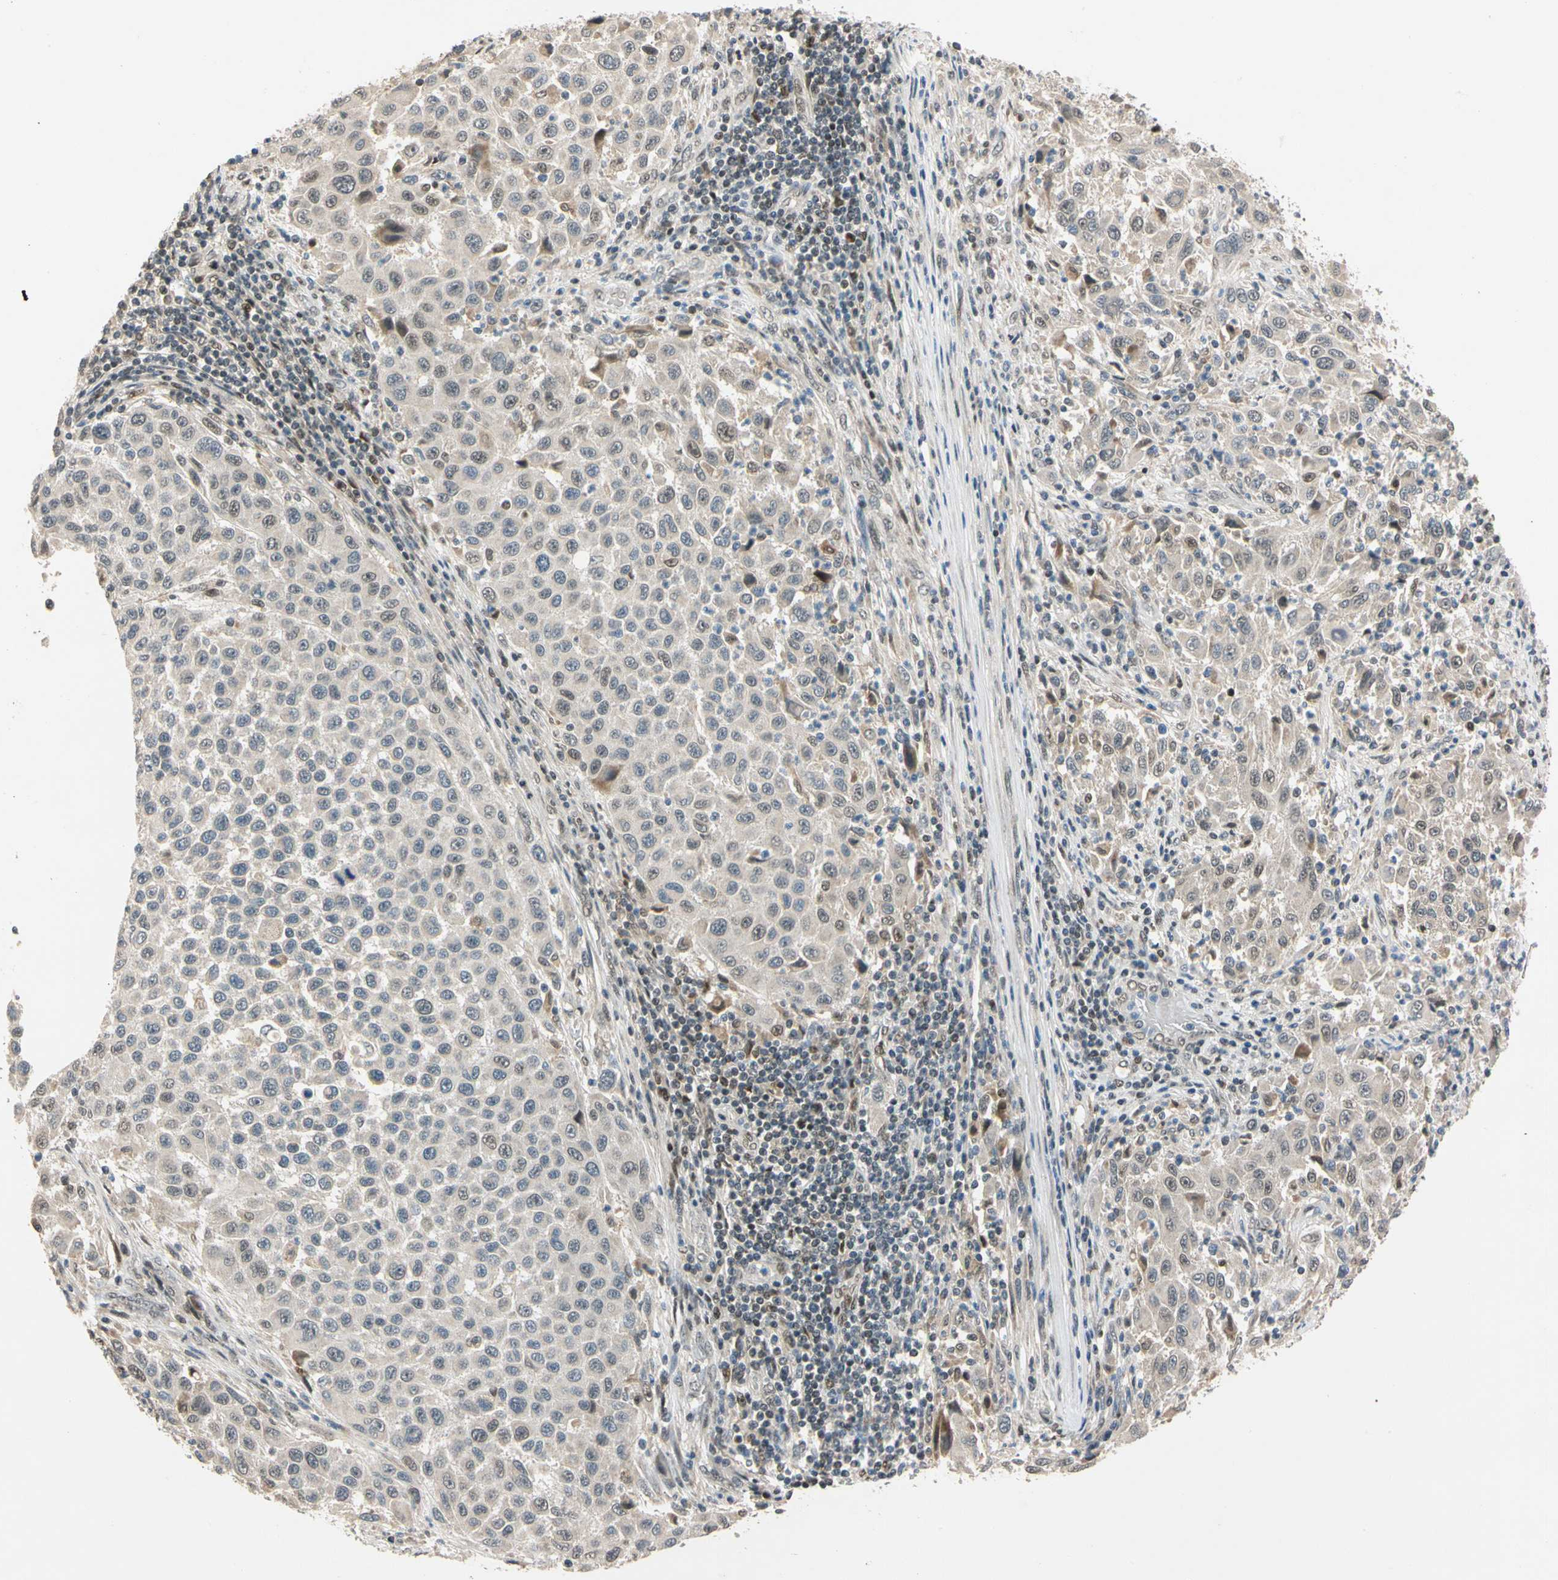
{"staining": {"intensity": "weak", "quantity": ">75%", "location": "cytoplasmic/membranous,nuclear"}, "tissue": "melanoma", "cell_type": "Tumor cells", "image_type": "cancer", "snomed": [{"axis": "morphology", "description": "Malignant melanoma, Metastatic site"}, {"axis": "topography", "description": "Lymph node"}], "caption": "An immunohistochemistry (IHC) photomicrograph of tumor tissue is shown. Protein staining in brown labels weak cytoplasmic/membranous and nuclear positivity in malignant melanoma (metastatic site) within tumor cells.", "gene": "RIOX2", "patient": {"sex": "male", "age": 61}}